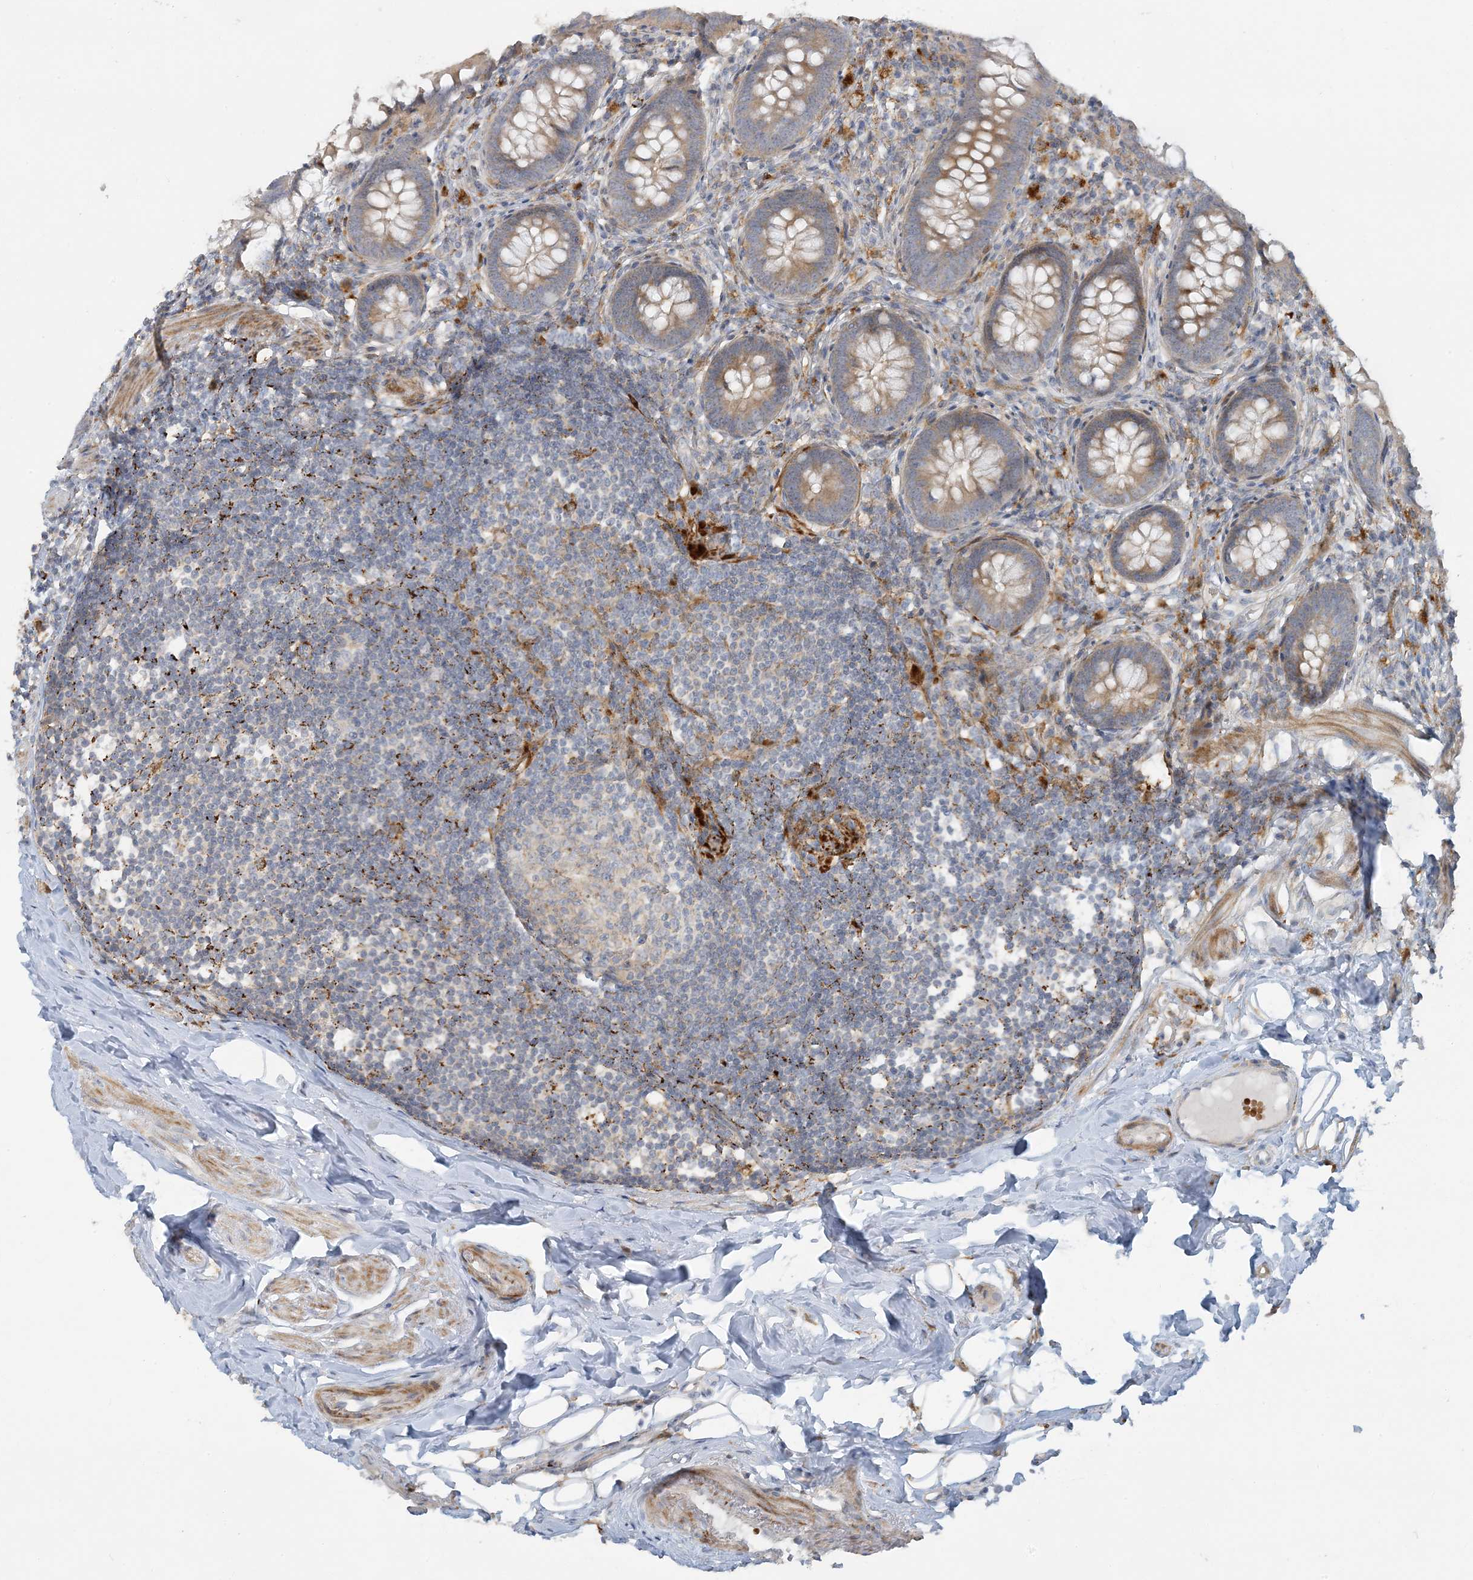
{"staining": {"intensity": "moderate", "quantity": "25%-75%", "location": "cytoplasmic/membranous"}, "tissue": "appendix", "cell_type": "Glandular cells", "image_type": "normal", "snomed": [{"axis": "morphology", "description": "Normal tissue, NOS"}, {"axis": "topography", "description": "Appendix"}], "caption": "Immunohistochemistry (IHC) histopathology image of normal appendix stained for a protein (brown), which shows medium levels of moderate cytoplasmic/membranous staining in approximately 25%-75% of glandular cells.", "gene": "LTN1", "patient": {"sex": "female", "age": 62}}